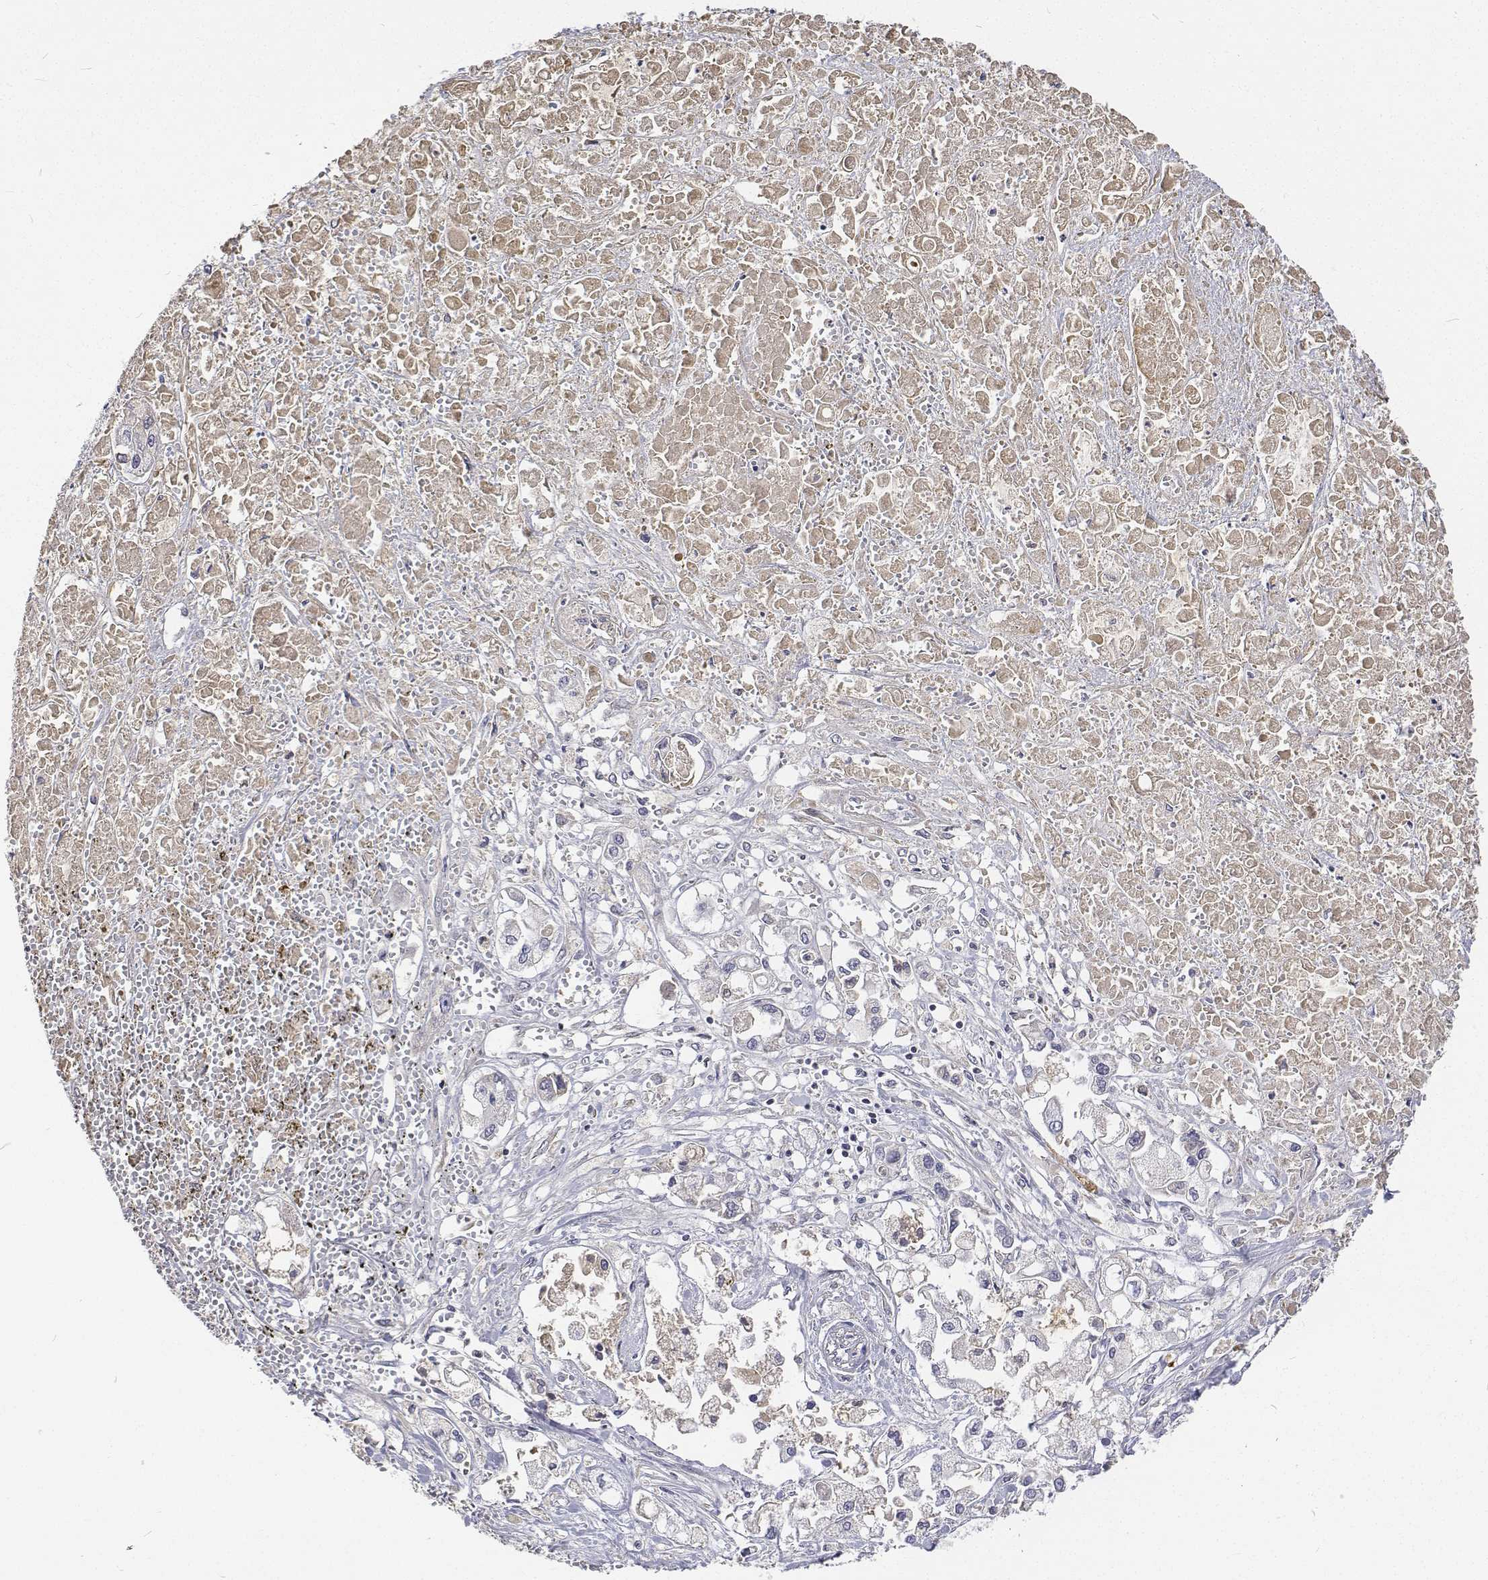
{"staining": {"intensity": "negative", "quantity": "none", "location": "none"}, "tissue": "pancreatic cancer", "cell_type": "Tumor cells", "image_type": "cancer", "snomed": [{"axis": "morphology", "description": "Adenocarcinoma, NOS"}, {"axis": "topography", "description": "Pancreas"}], "caption": "High magnification brightfield microscopy of pancreatic adenocarcinoma stained with DAB (3,3'-diaminobenzidine) (brown) and counterstained with hematoxylin (blue): tumor cells show no significant positivity.", "gene": "ATRX", "patient": {"sex": "male", "age": 71}}